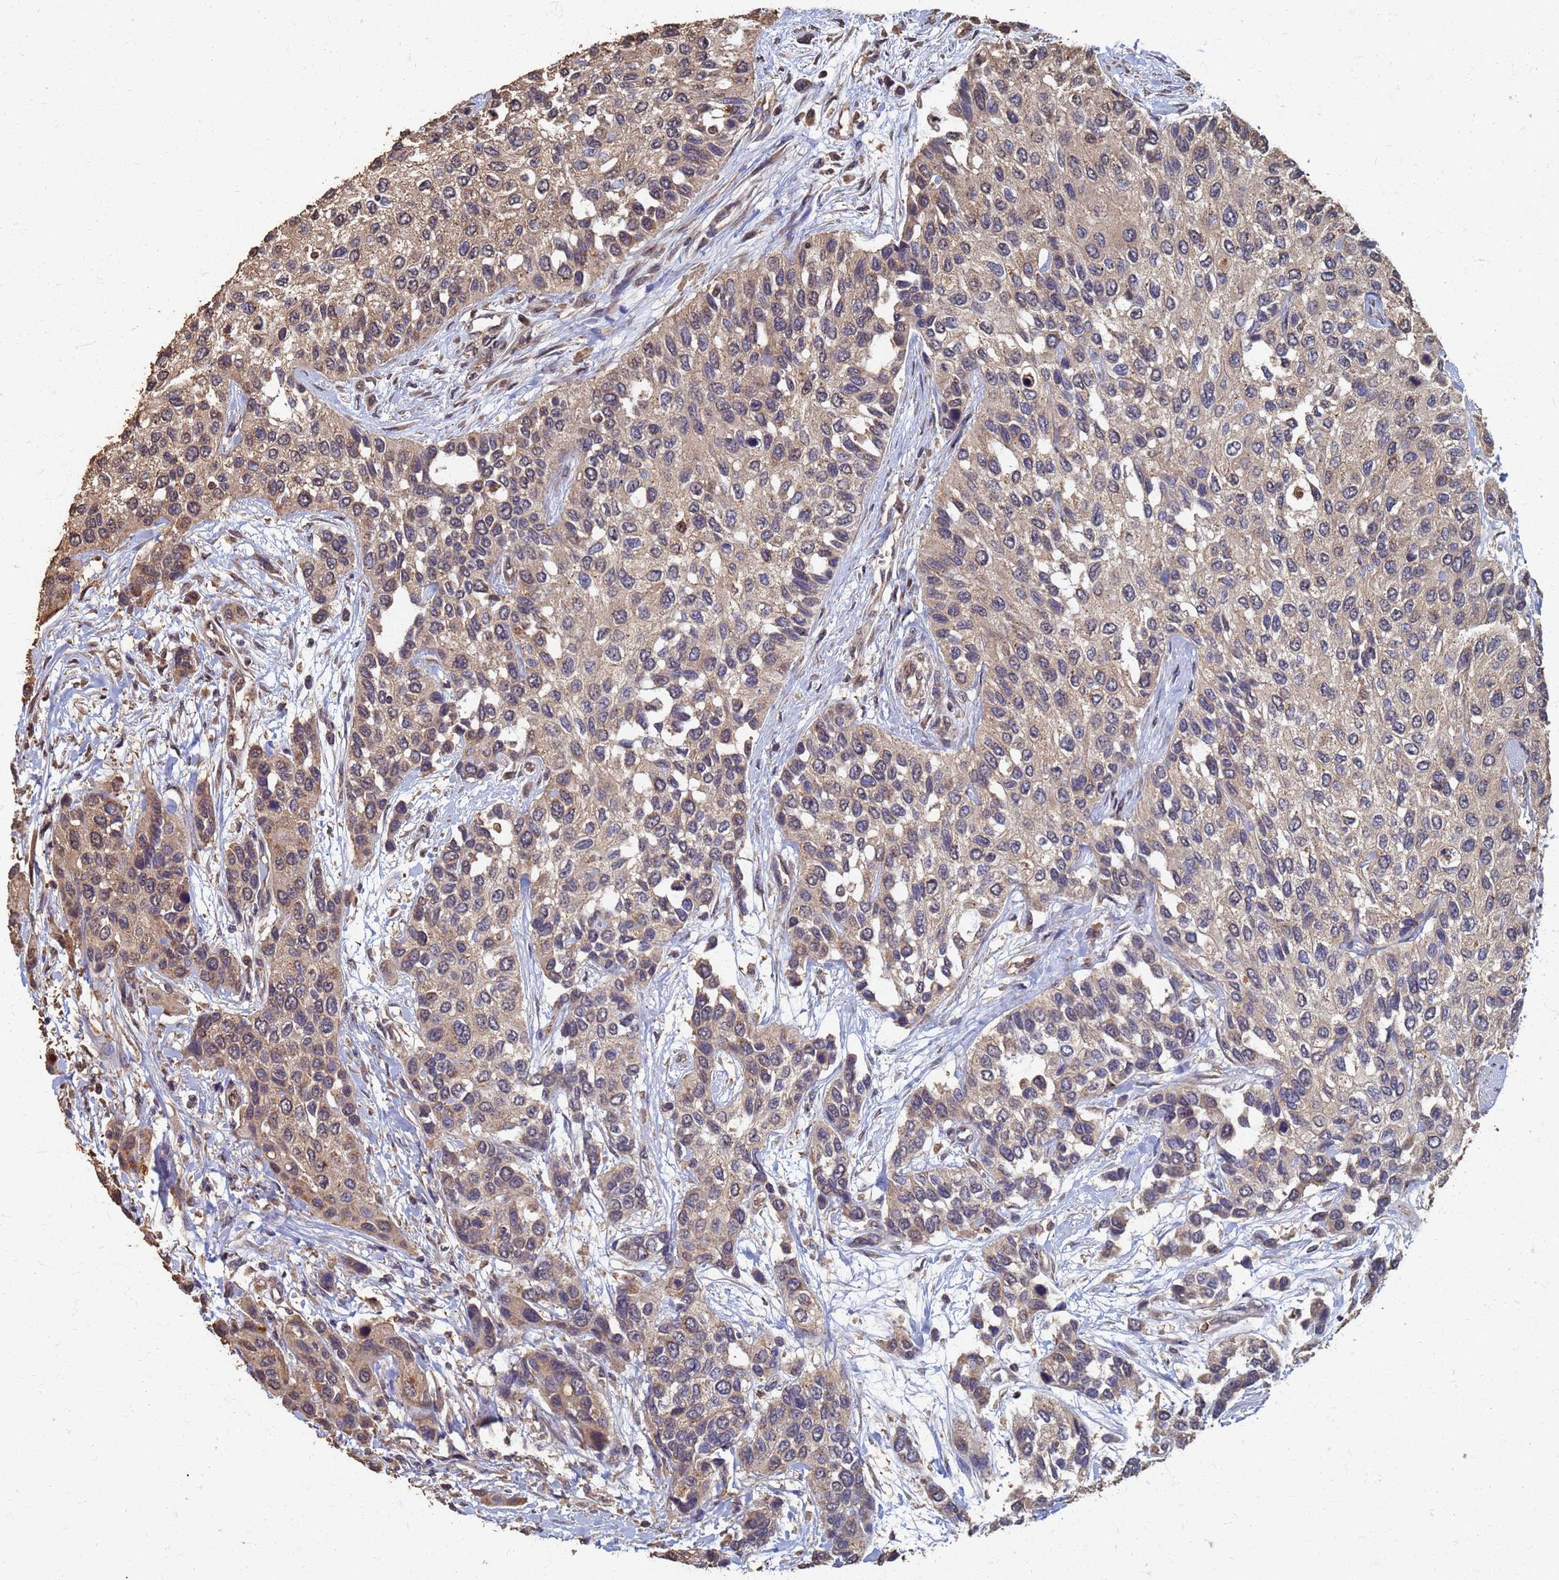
{"staining": {"intensity": "weak", "quantity": ">75%", "location": "cytoplasmic/membranous"}, "tissue": "urothelial cancer", "cell_type": "Tumor cells", "image_type": "cancer", "snomed": [{"axis": "morphology", "description": "Normal tissue, NOS"}, {"axis": "morphology", "description": "Urothelial carcinoma, High grade"}, {"axis": "topography", "description": "Vascular tissue"}, {"axis": "topography", "description": "Urinary bladder"}], "caption": "This image shows immunohistochemistry staining of urothelial cancer, with low weak cytoplasmic/membranous expression in about >75% of tumor cells.", "gene": "DPH5", "patient": {"sex": "female", "age": 56}}